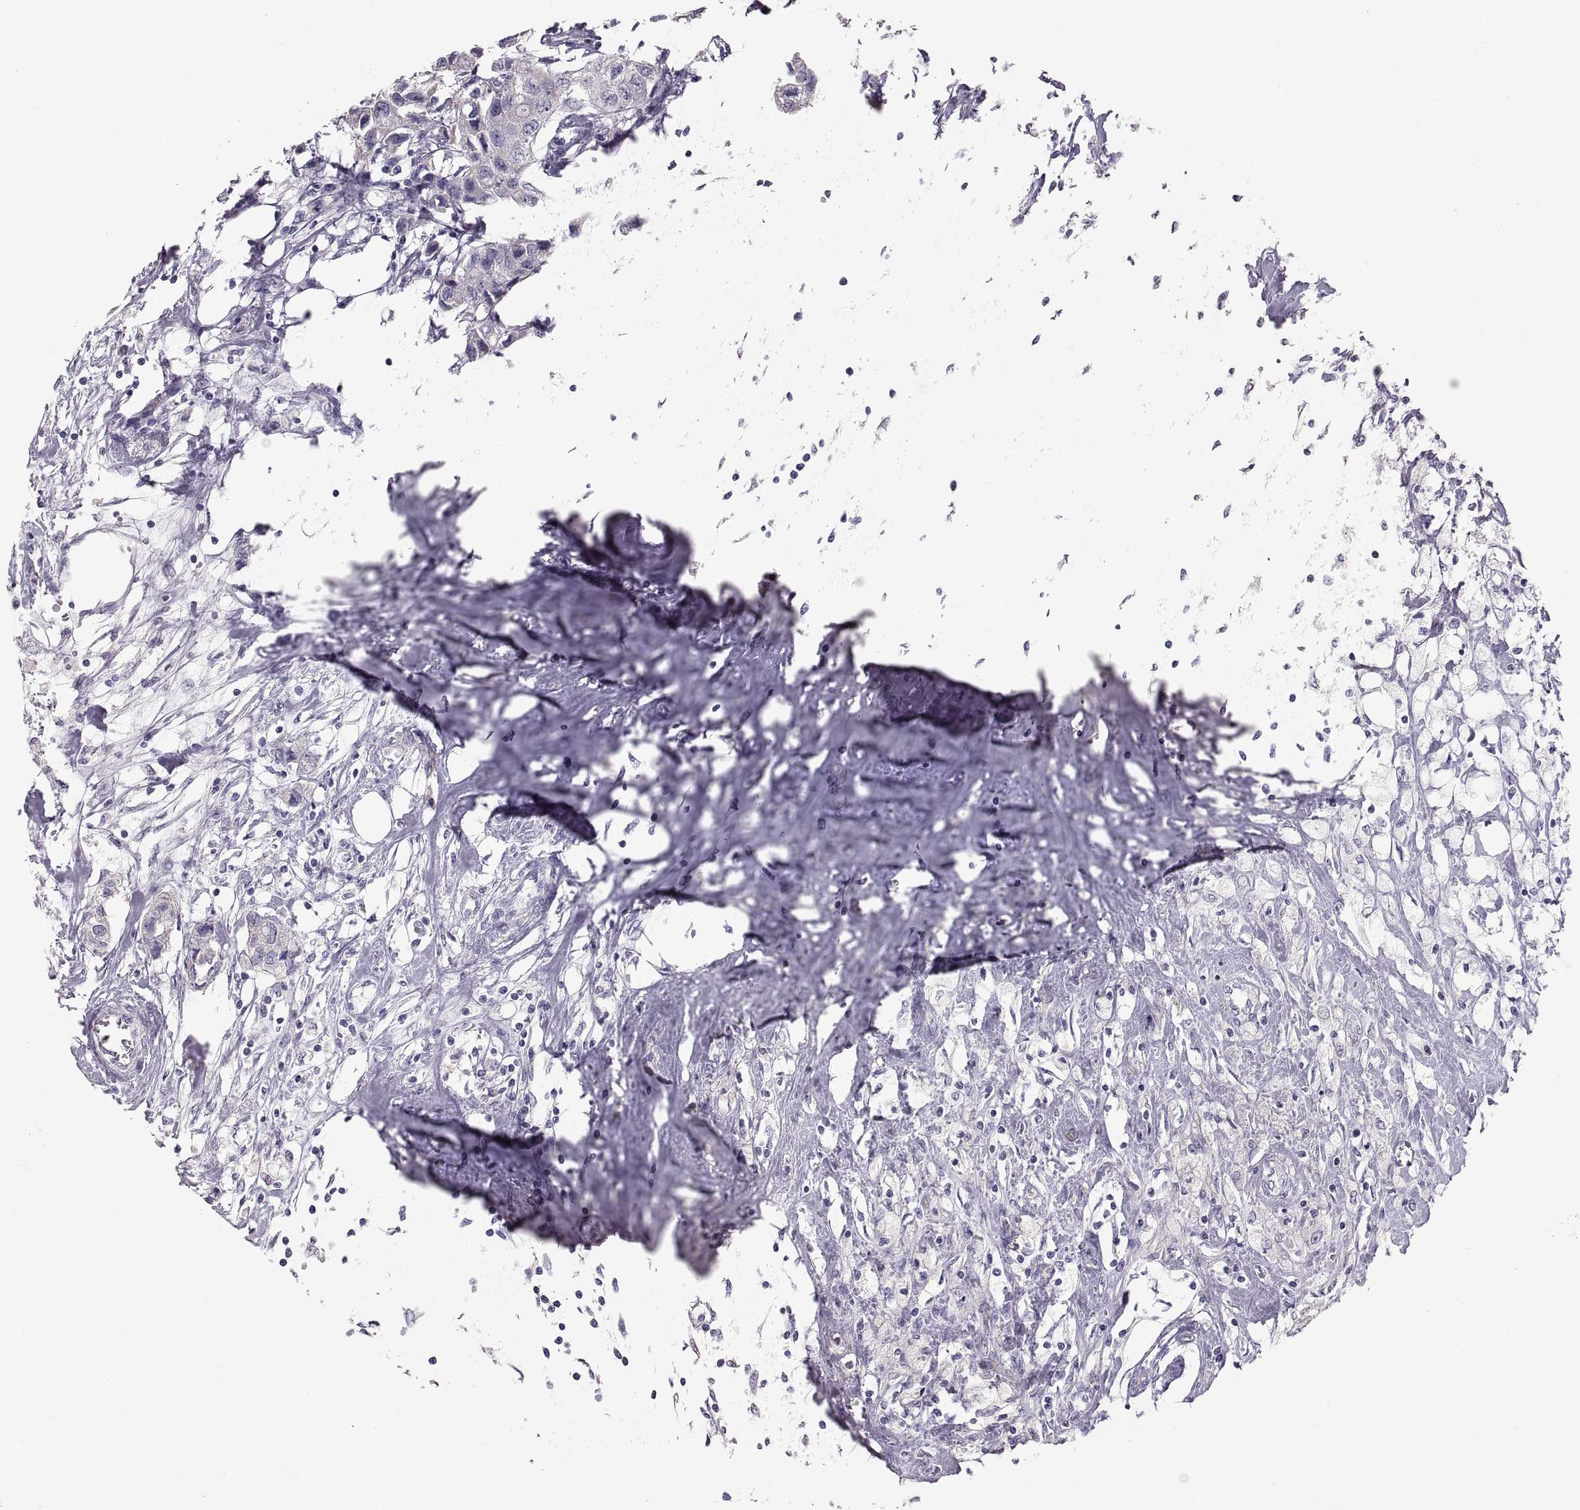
{"staining": {"intensity": "negative", "quantity": "none", "location": "none"}, "tissue": "breast cancer", "cell_type": "Tumor cells", "image_type": "cancer", "snomed": [{"axis": "morphology", "description": "Duct carcinoma"}, {"axis": "topography", "description": "Breast"}], "caption": "Immunohistochemistry of breast cancer (infiltrating ductal carcinoma) reveals no positivity in tumor cells.", "gene": "WBP2NL", "patient": {"sex": "female", "age": 80}}